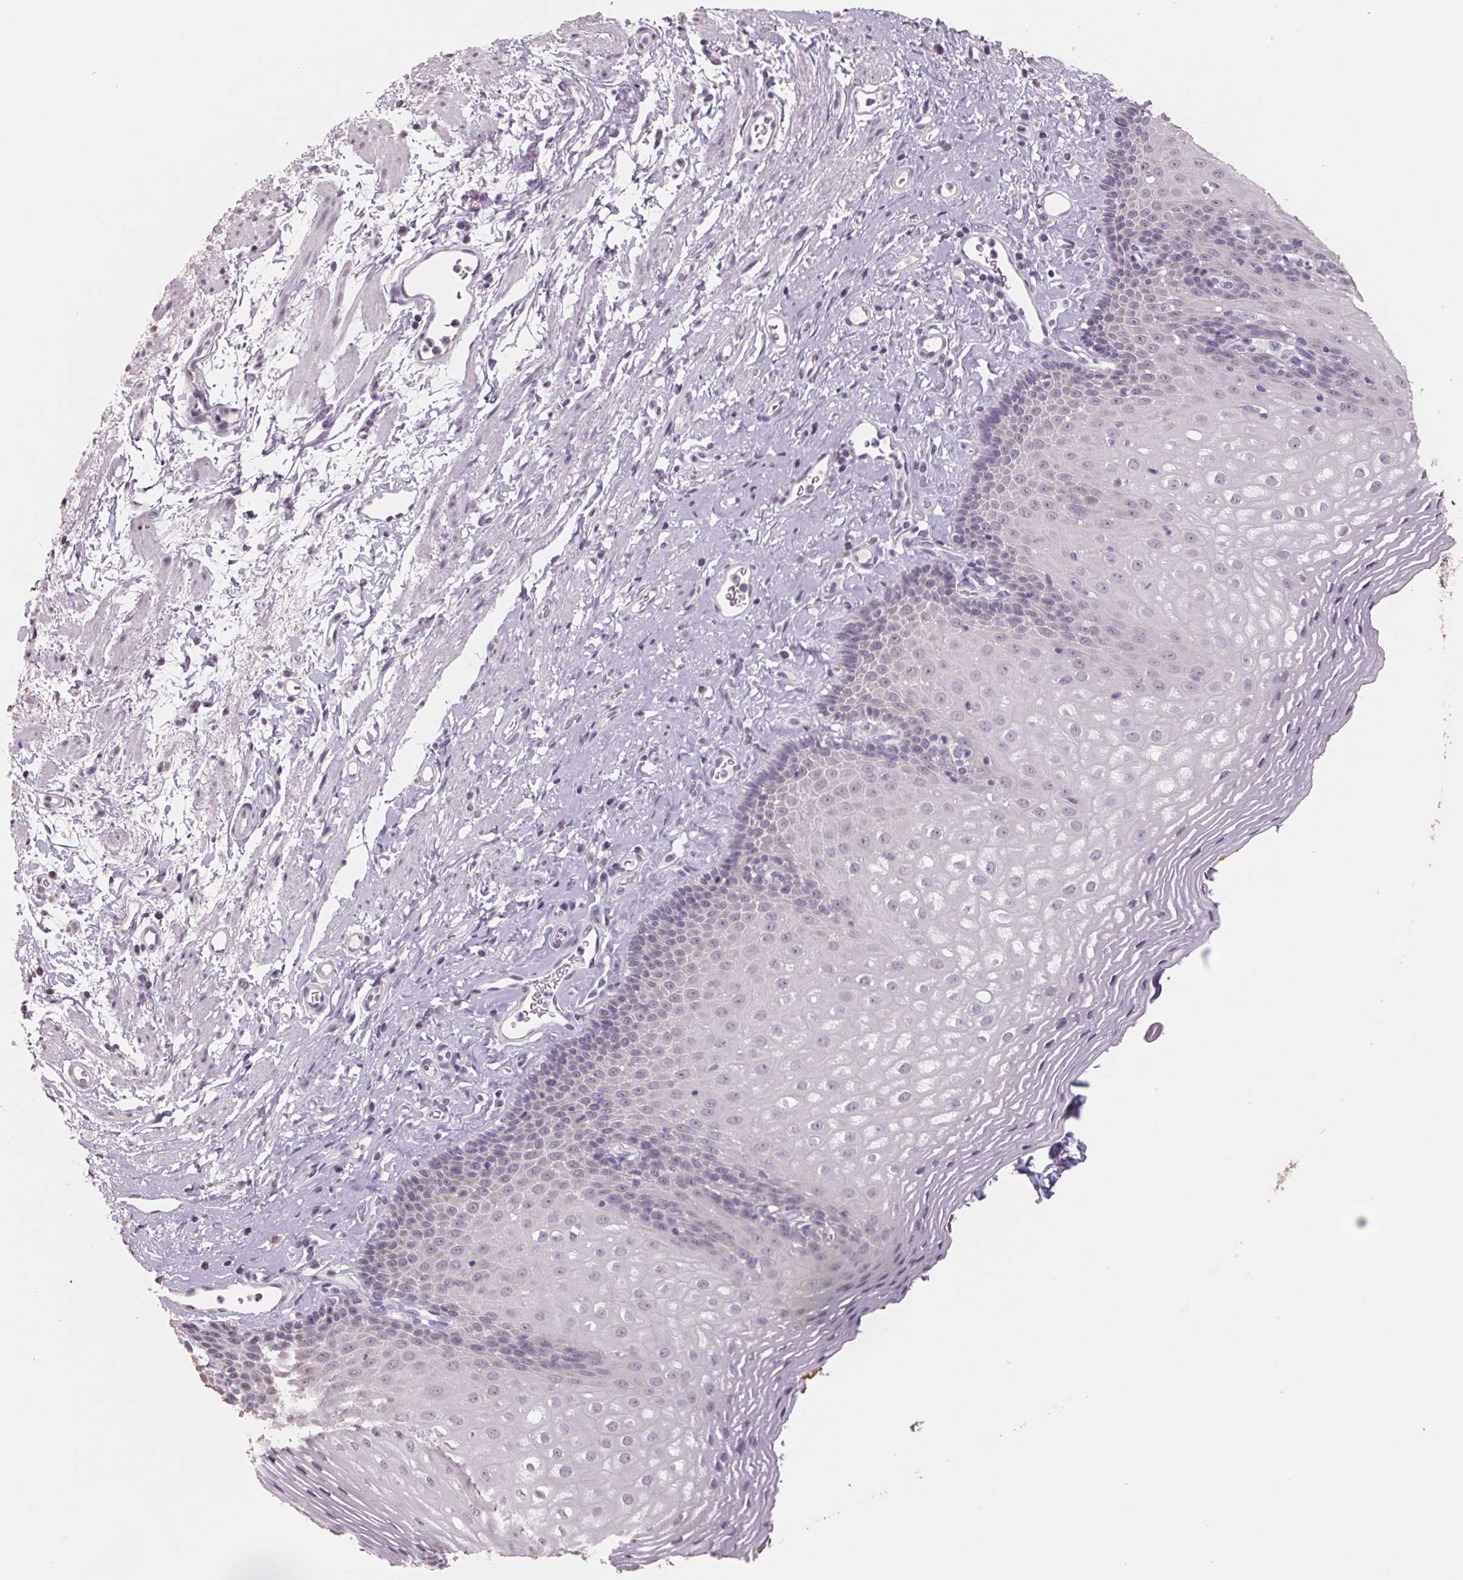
{"staining": {"intensity": "weak", "quantity": "<25%", "location": "nuclear"}, "tissue": "esophagus", "cell_type": "Squamous epithelial cells", "image_type": "normal", "snomed": [{"axis": "morphology", "description": "Normal tissue, NOS"}, {"axis": "topography", "description": "Esophagus"}], "caption": "Immunohistochemical staining of benign esophagus demonstrates no significant staining in squamous epithelial cells.", "gene": "FTCD", "patient": {"sex": "female", "age": 68}}